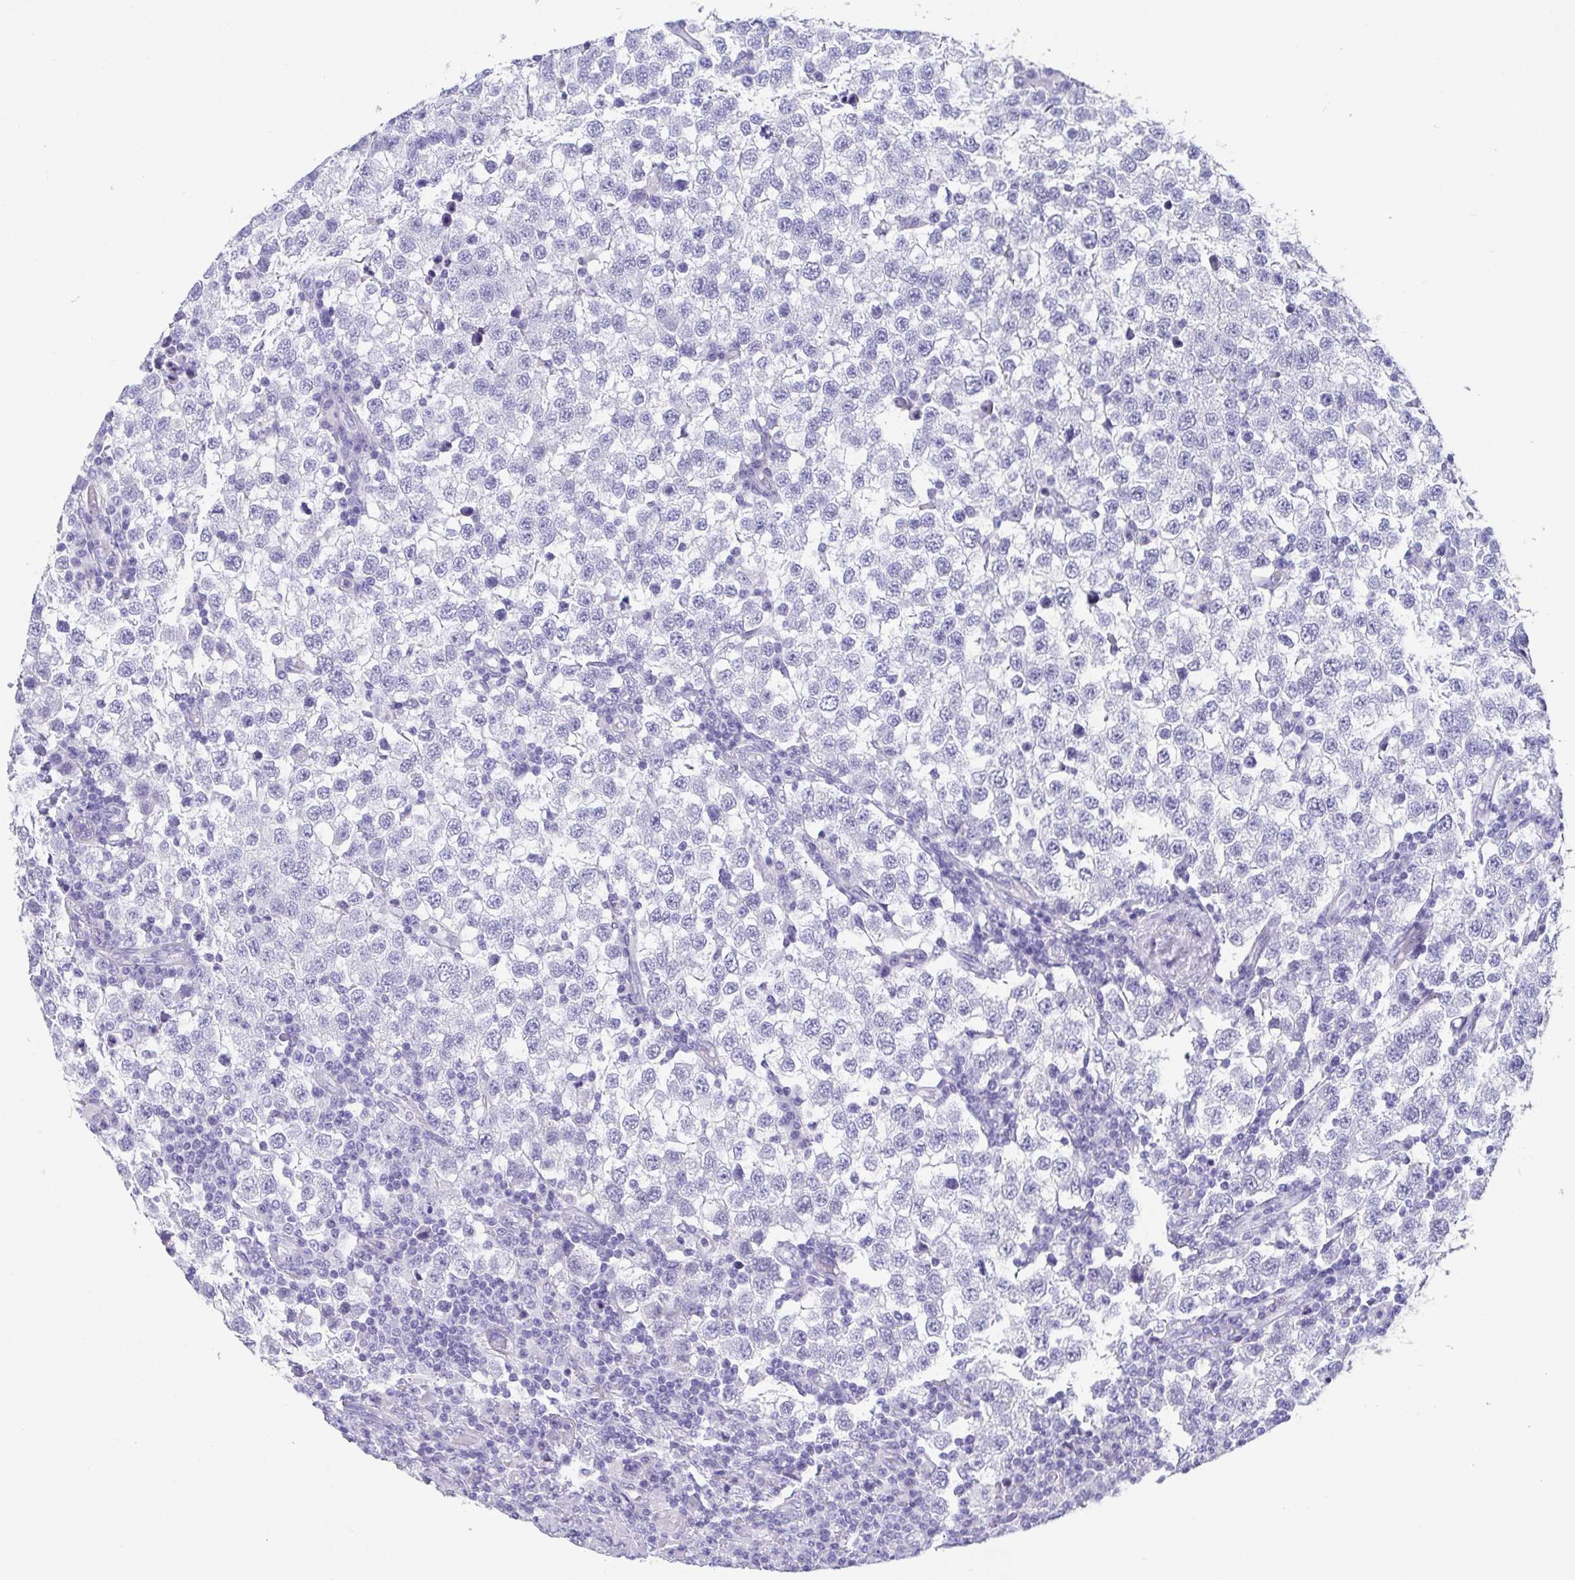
{"staining": {"intensity": "negative", "quantity": "none", "location": "none"}, "tissue": "testis cancer", "cell_type": "Tumor cells", "image_type": "cancer", "snomed": [{"axis": "morphology", "description": "Seminoma, NOS"}, {"axis": "topography", "description": "Testis"}], "caption": "Testis cancer (seminoma) was stained to show a protein in brown. There is no significant positivity in tumor cells. Nuclei are stained in blue.", "gene": "SCGN", "patient": {"sex": "male", "age": 34}}